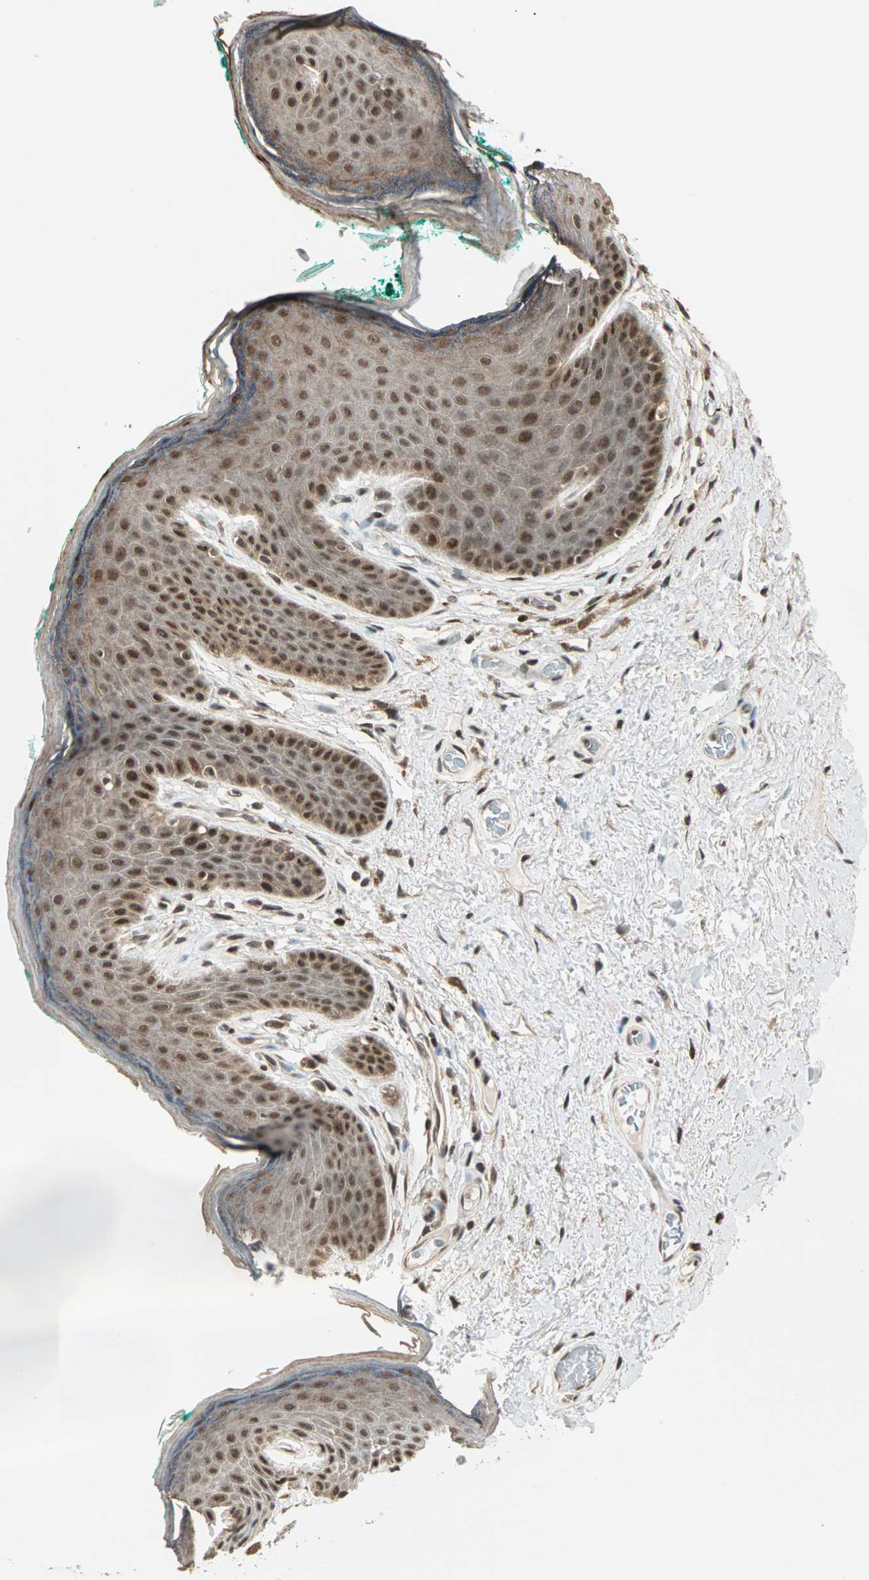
{"staining": {"intensity": "strong", "quantity": ">75%", "location": "cytoplasmic/membranous,nuclear"}, "tissue": "skin", "cell_type": "Epidermal cells", "image_type": "normal", "snomed": [{"axis": "morphology", "description": "Normal tissue, NOS"}, {"axis": "topography", "description": "Anal"}], "caption": "There is high levels of strong cytoplasmic/membranous,nuclear positivity in epidermal cells of normal skin, as demonstrated by immunohistochemical staining (brown color).", "gene": "ZNF44", "patient": {"sex": "male", "age": 74}}